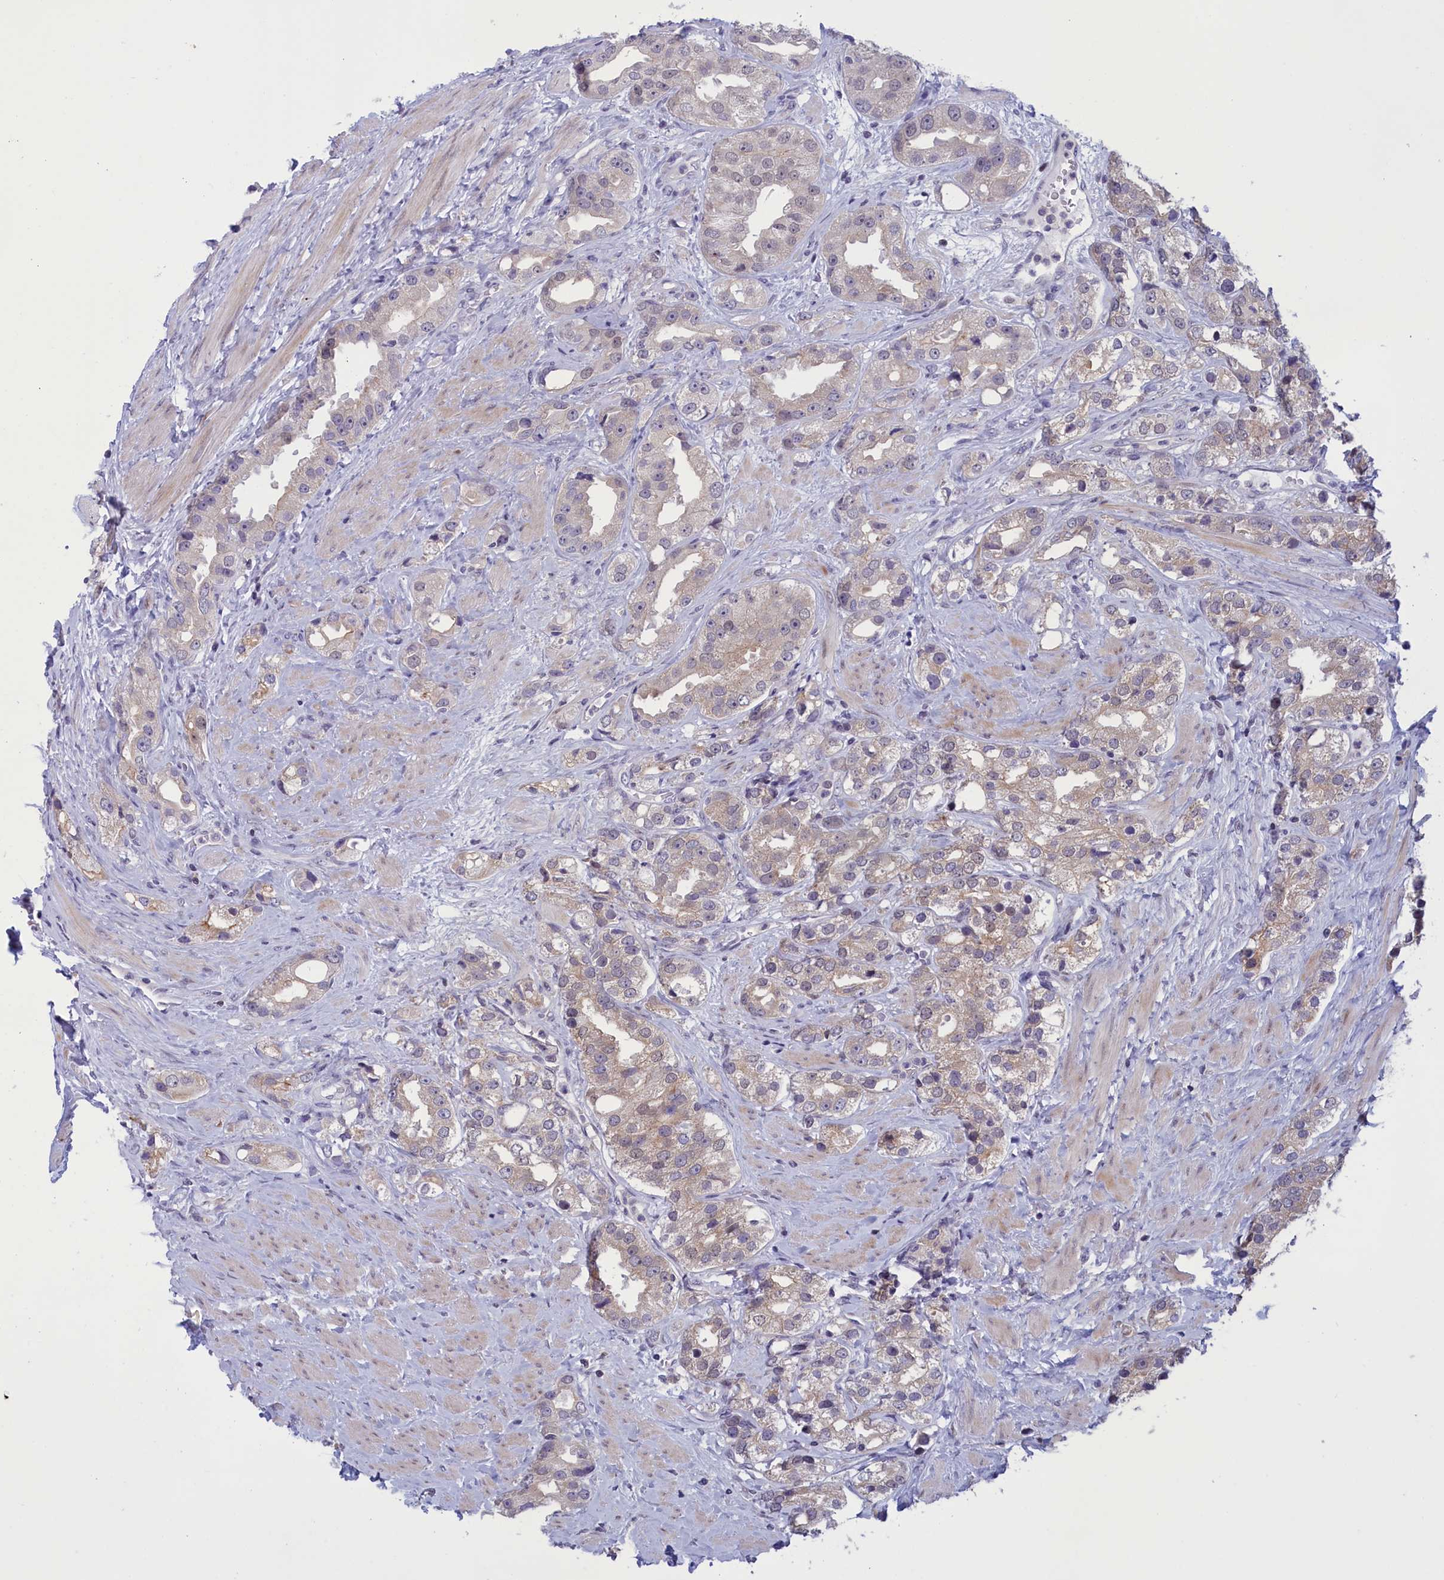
{"staining": {"intensity": "weak", "quantity": "25%-75%", "location": "cytoplasmic/membranous"}, "tissue": "prostate cancer", "cell_type": "Tumor cells", "image_type": "cancer", "snomed": [{"axis": "morphology", "description": "Adenocarcinoma, NOS"}, {"axis": "topography", "description": "Prostate"}], "caption": "Immunohistochemical staining of human prostate cancer (adenocarcinoma) reveals low levels of weak cytoplasmic/membranous protein staining in approximately 25%-75% of tumor cells. (brown staining indicates protein expression, while blue staining denotes nuclei).", "gene": "CORO2A", "patient": {"sex": "male", "age": 79}}